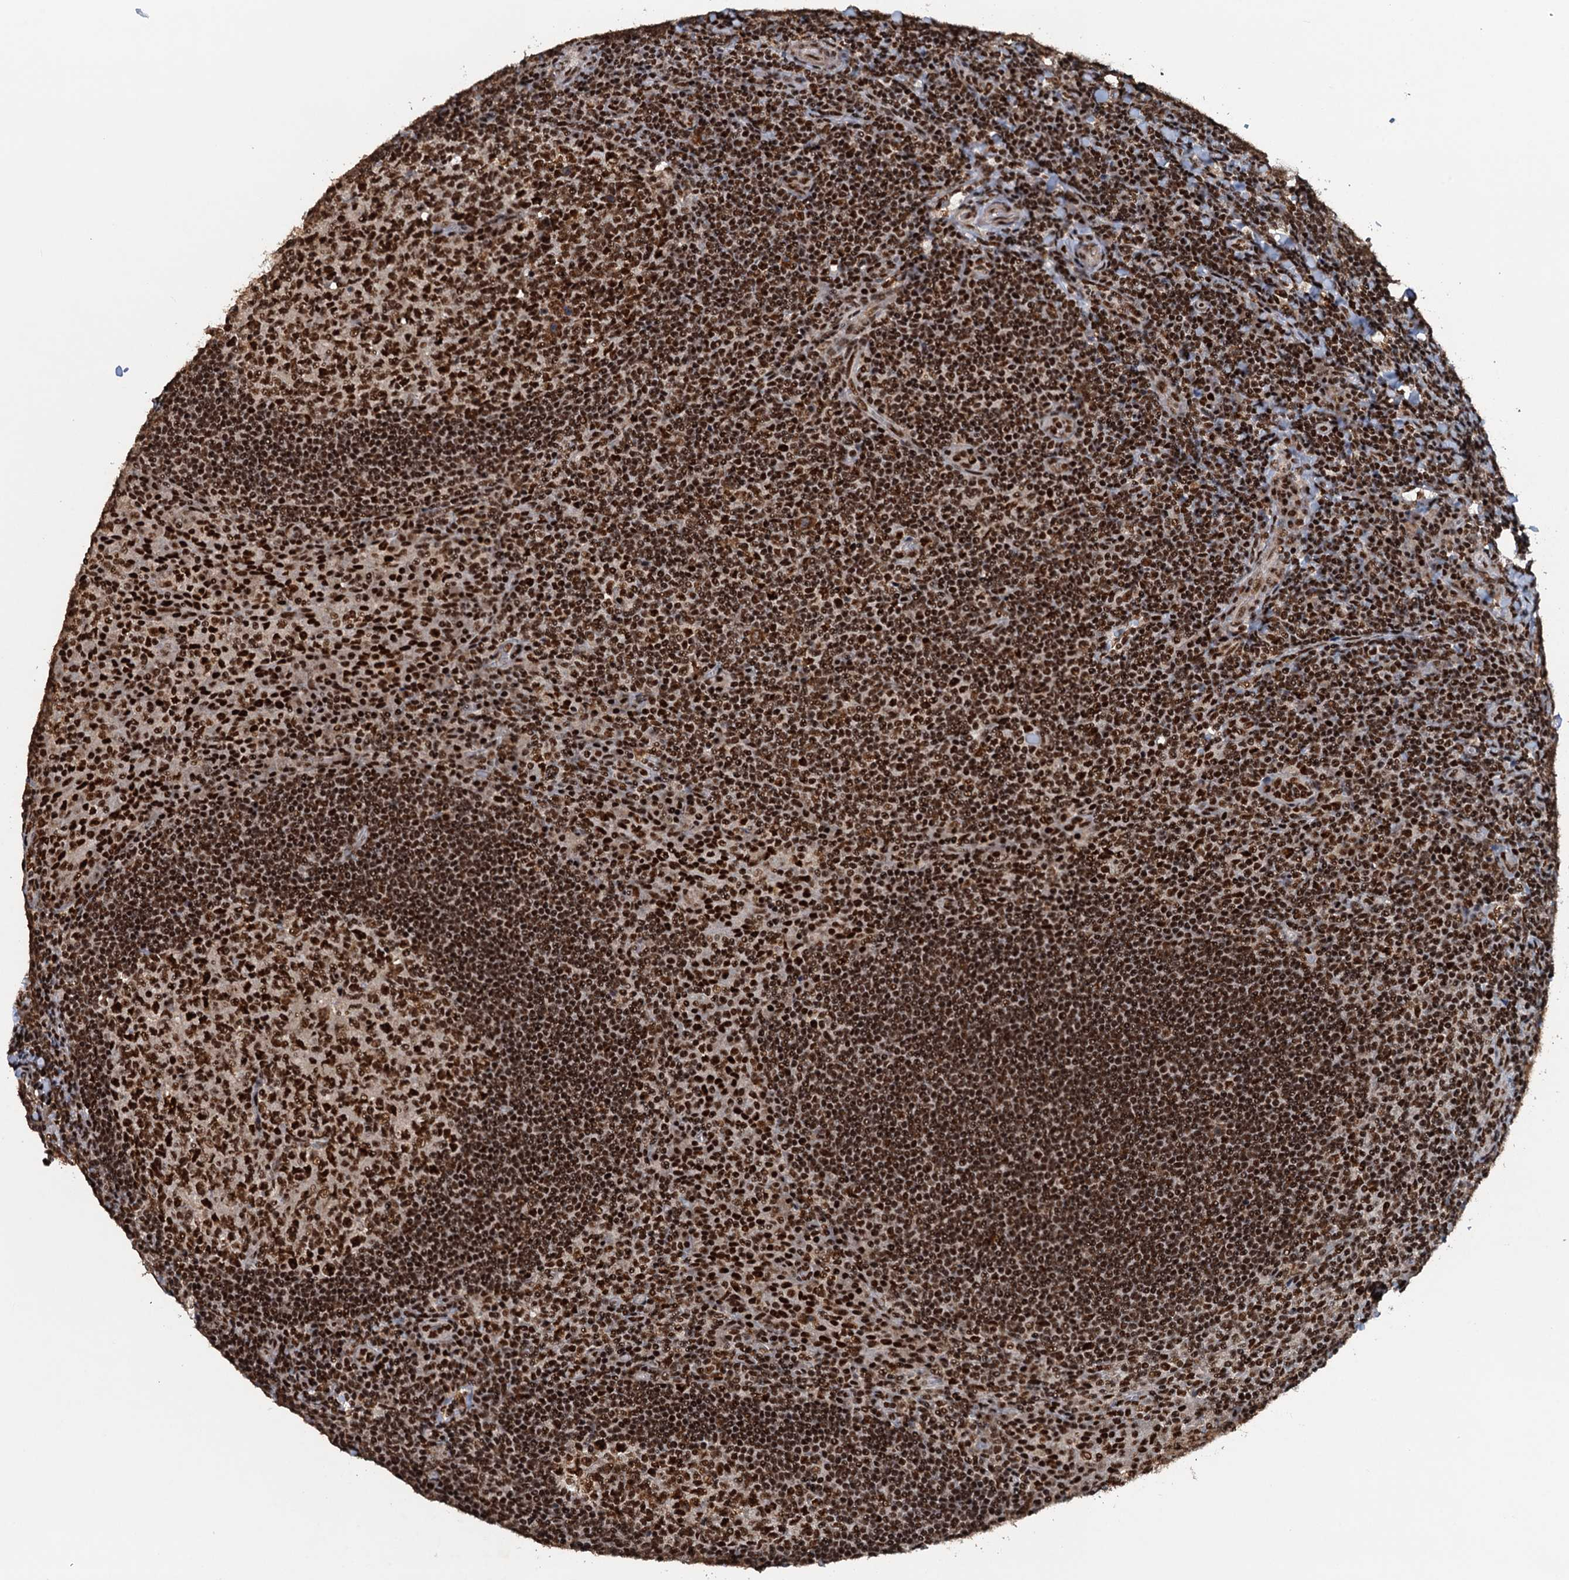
{"staining": {"intensity": "strong", "quantity": ">75%", "location": "nuclear"}, "tissue": "tonsil", "cell_type": "Germinal center cells", "image_type": "normal", "snomed": [{"axis": "morphology", "description": "Normal tissue, NOS"}, {"axis": "topography", "description": "Tonsil"}], "caption": "Immunohistochemical staining of normal tonsil displays high levels of strong nuclear expression in about >75% of germinal center cells. The staining is performed using DAB brown chromogen to label protein expression. The nuclei are counter-stained blue using hematoxylin.", "gene": "ZC3H18", "patient": {"sex": "male", "age": 17}}